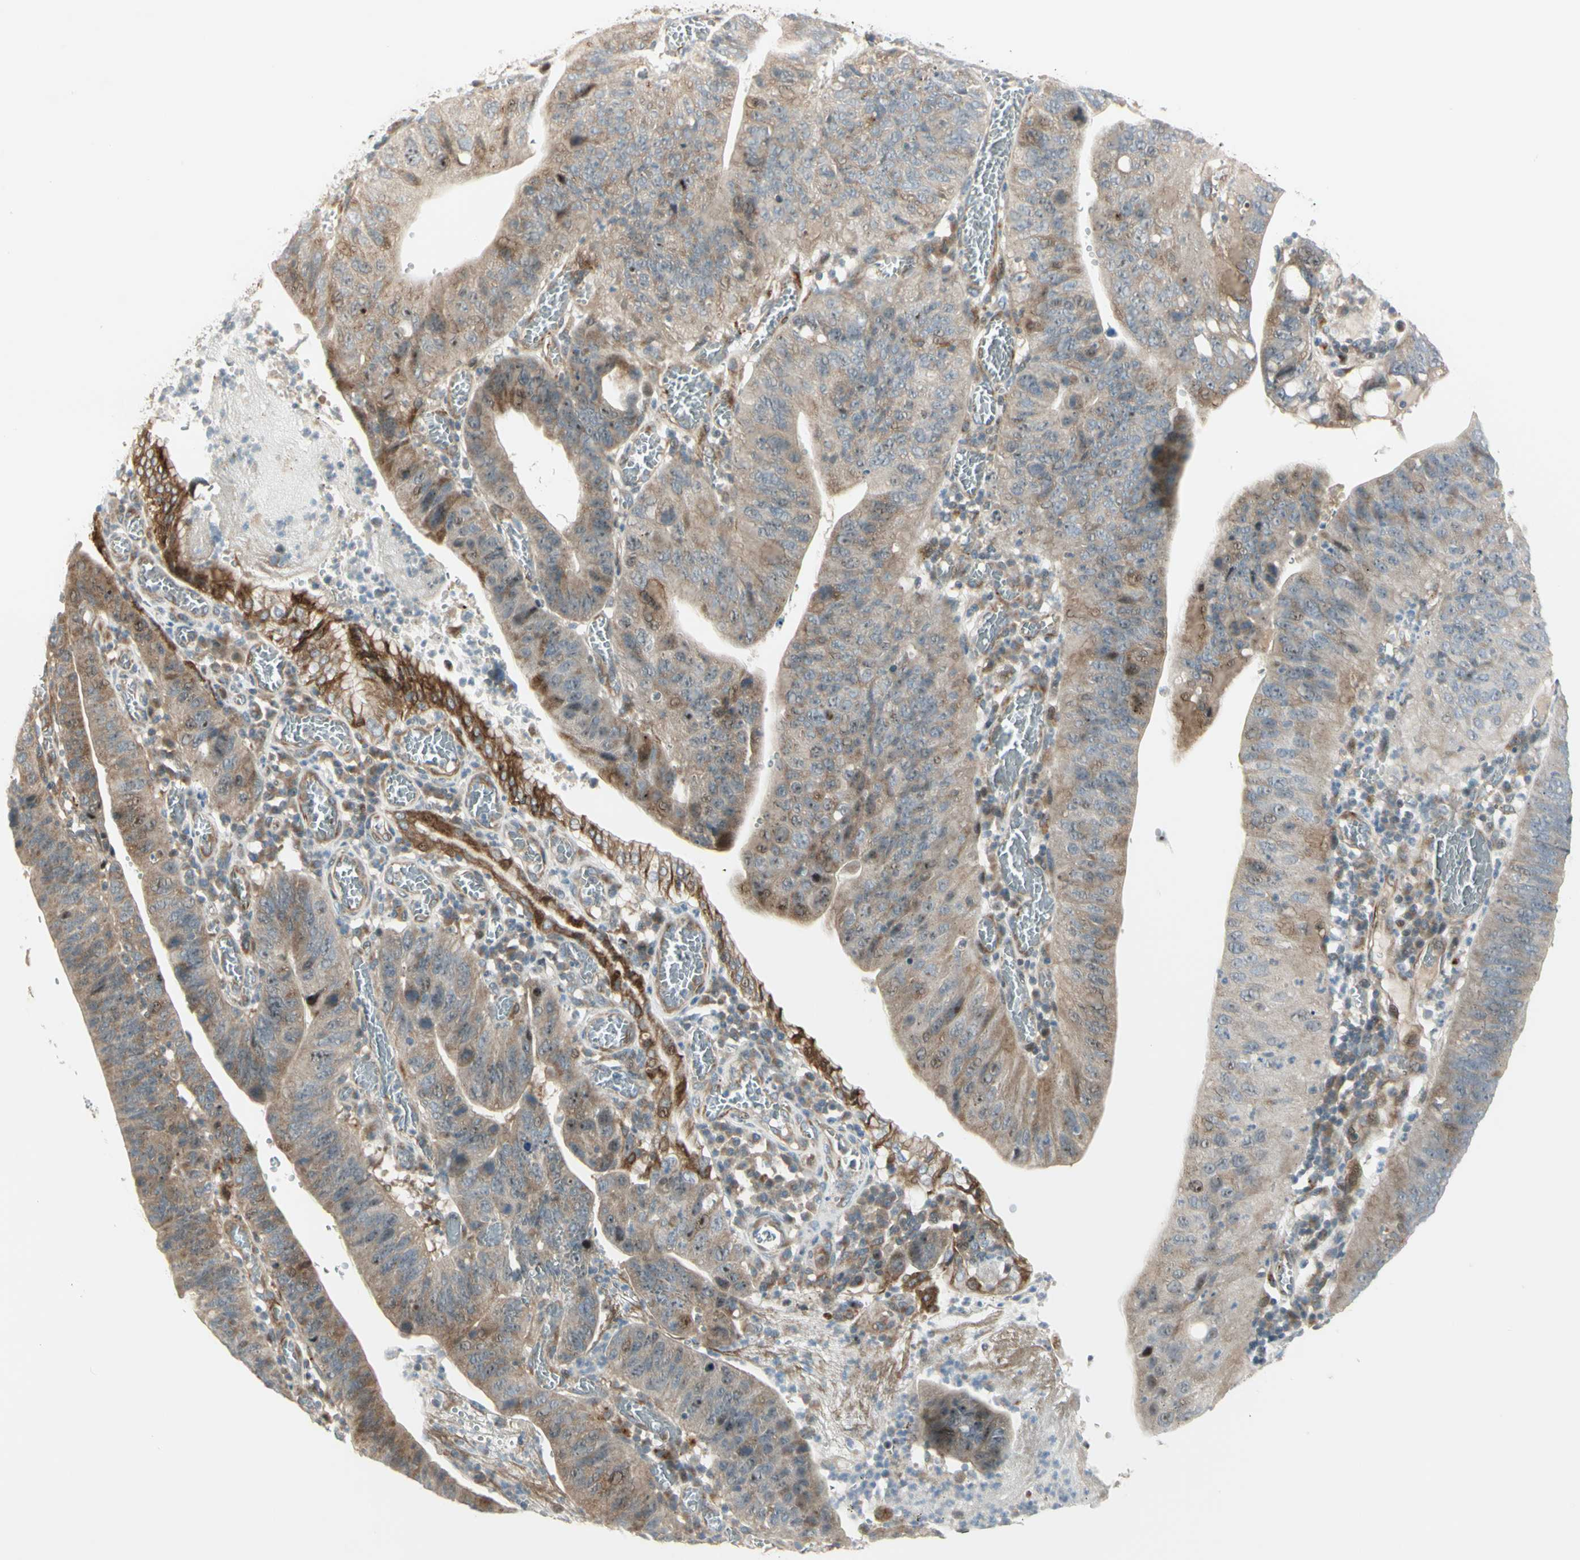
{"staining": {"intensity": "moderate", "quantity": "25%-75%", "location": "cytoplasmic/membranous,nuclear"}, "tissue": "stomach cancer", "cell_type": "Tumor cells", "image_type": "cancer", "snomed": [{"axis": "morphology", "description": "Adenocarcinoma, NOS"}, {"axis": "topography", "description": "Stomach"}], "caption": "The histopathology image demonstrates immunohistochemical staining of stomach cancer. There is moderate cytoplasmic/membranous and nuclear expression is appreciated in approximately 25%-75% of tumor cells. (IHC, brightfield microscopy, high magnification).", "gene": "NDFIP1", "patient": {"sex": "male", "age": 59}}